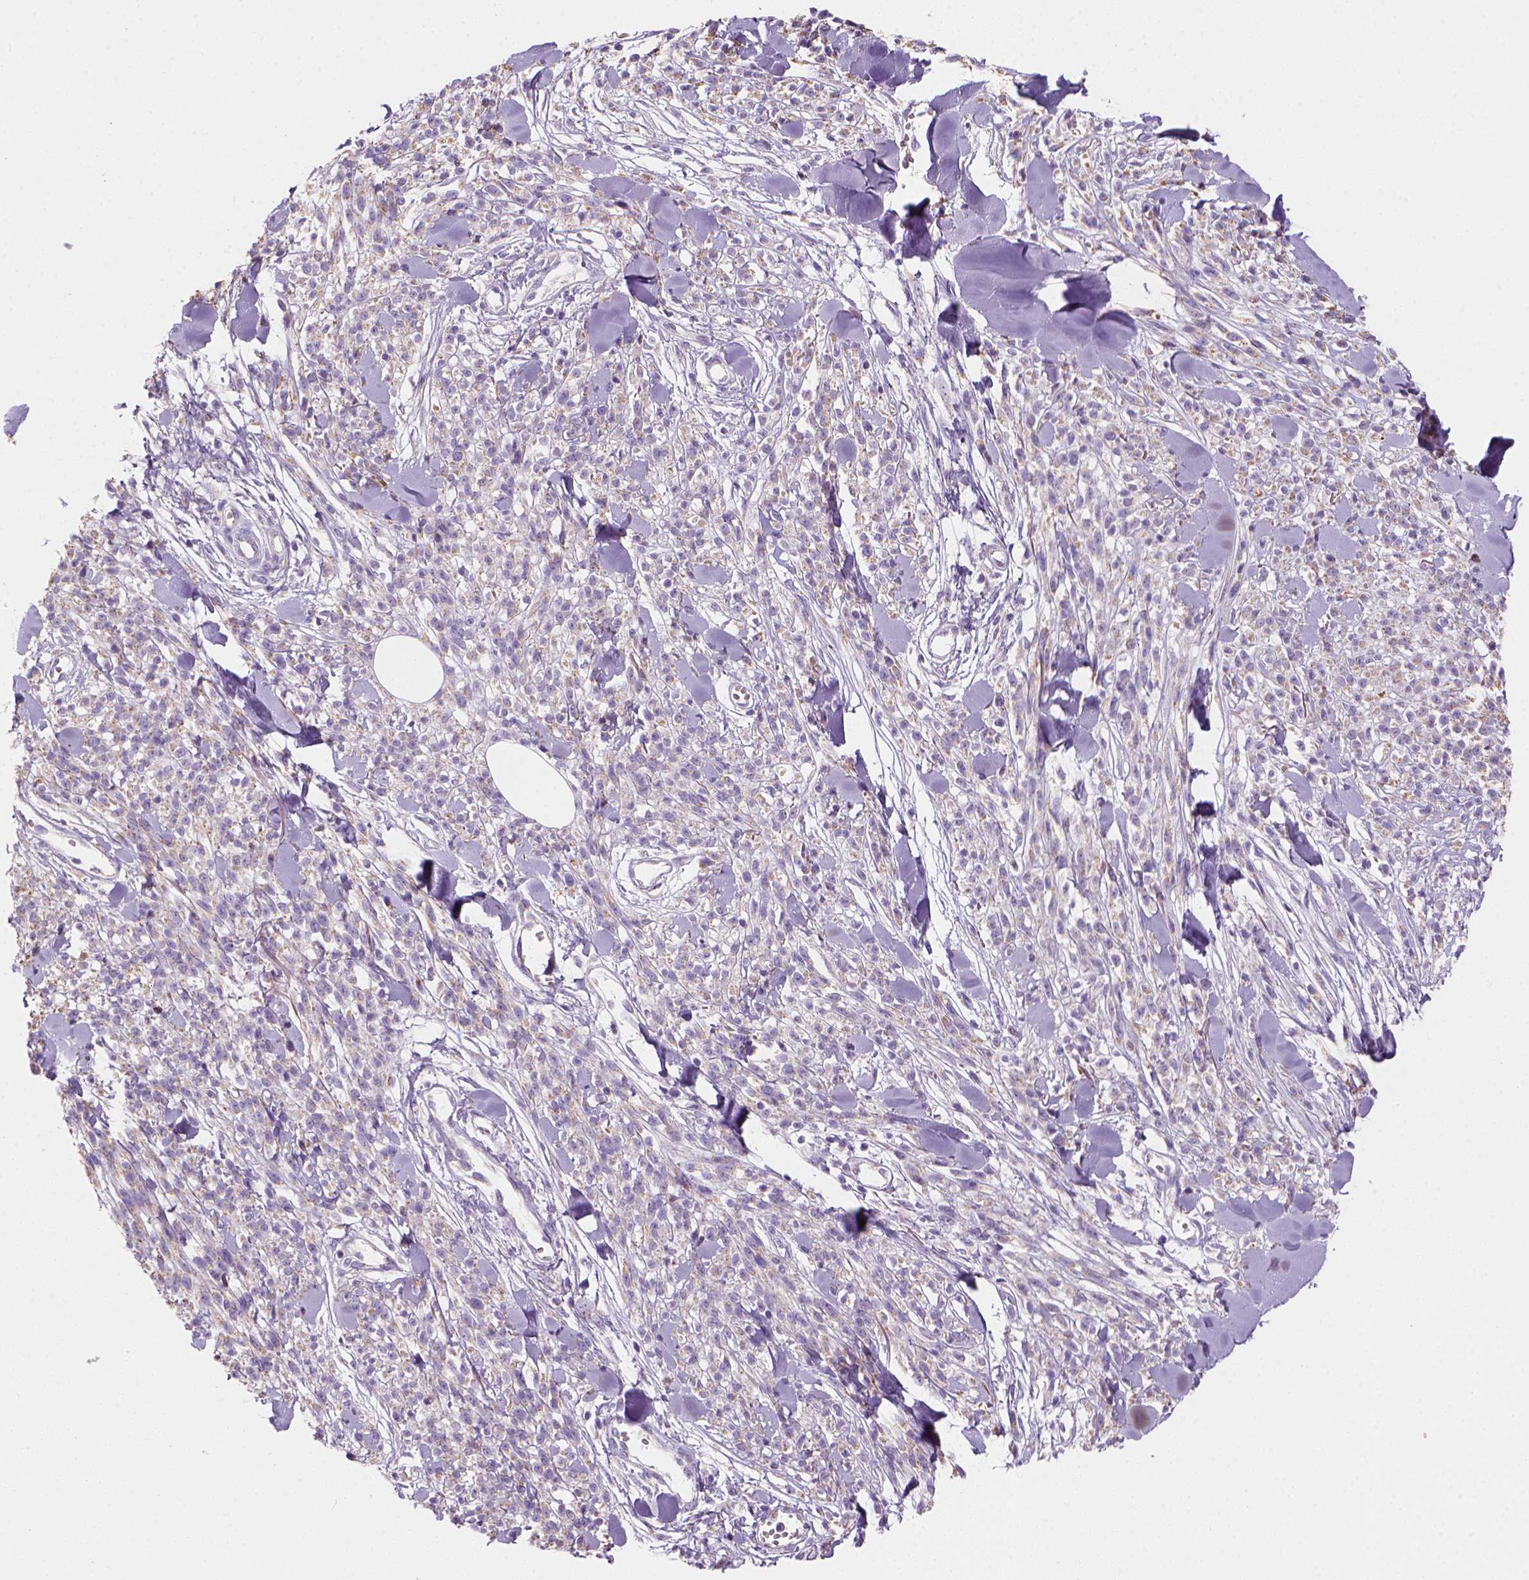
{"staining": {"intensity": "weak", "quantity": "<25%", "location": "cytoplasmic/membranous"}, "tissue": "melanoma", "cell_type": "Tumor cells", "image_type": "cancer", "snomed": [{"axis": "morphology", "description": "Malignant melanoma, NOS"}, {"axis": "topography", "description": "Skin"}, {"axis": "topography", "description": "Skin of trunk"}], "caption": "IHC photomicrograph of neoplastic tissue: human malignant melanoma stained with DAB reveals no significant protein positivity in tumor cells.", "gene": "CES2", "patient": {"sex": "male", "age": 74}}